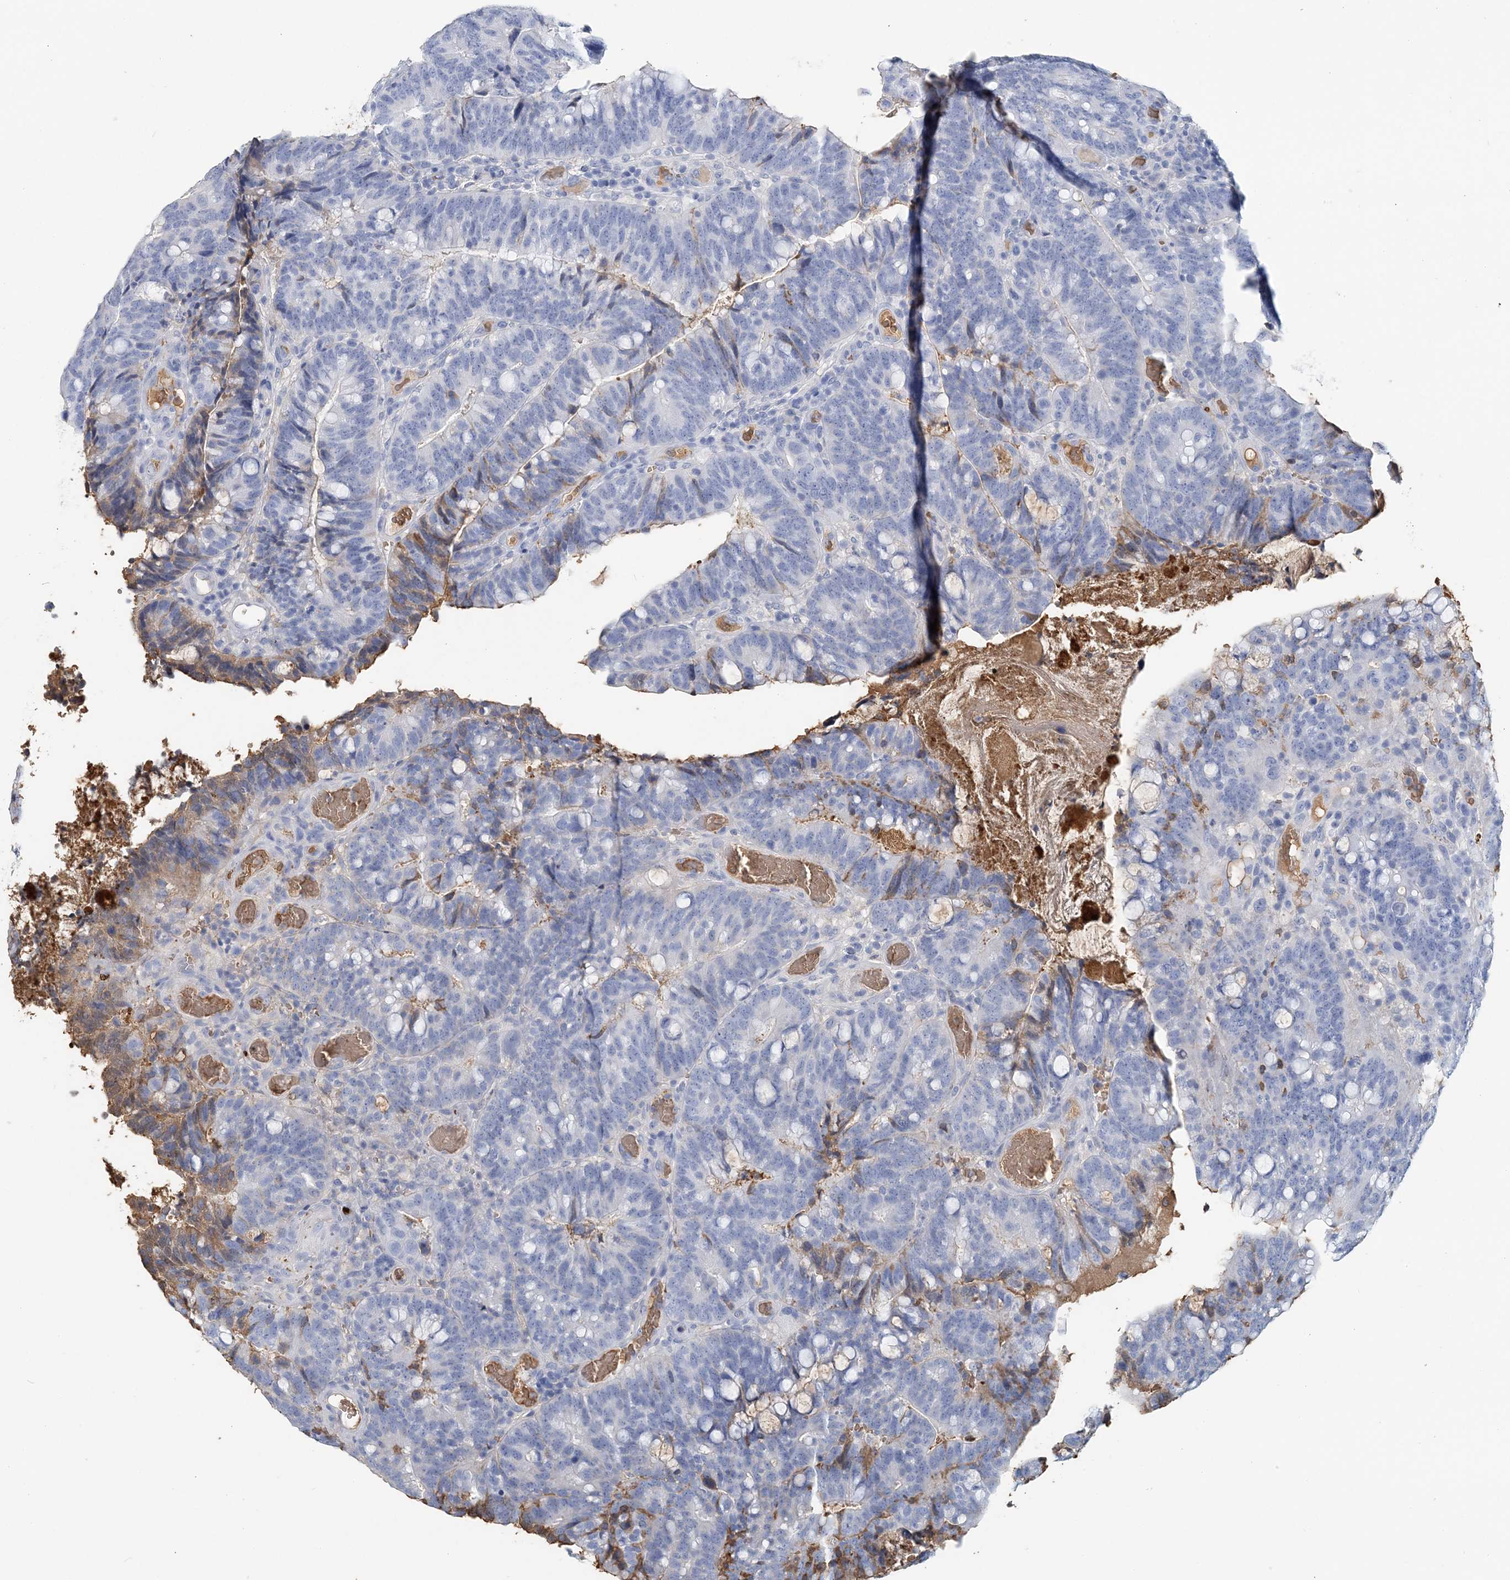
{"staining": {"intensity": "negative", "quantity": "none", "location": "none"}, "tissue": "colorectal cancer", "cell_type": "Tumor cells", "image_type": "cancer", "snomed": [{"axis": "morphology", "description": "Adenocarcinoma, NOS"}, {"axis": "topography", "description": "Colon"}], "caption": "A high-resolution image shows immunohistochemistry (IHC) staining of adenocarcinoma (colorectal), which reveals no significant staining in tumor cells. The staining is performed using DAB (3,3'-diaminobenzidine) brown chromogen with nuclei counter-stained in using hematoxylin.", "gene": "HBD", "patient": {"sex": "female", "age": 66}}